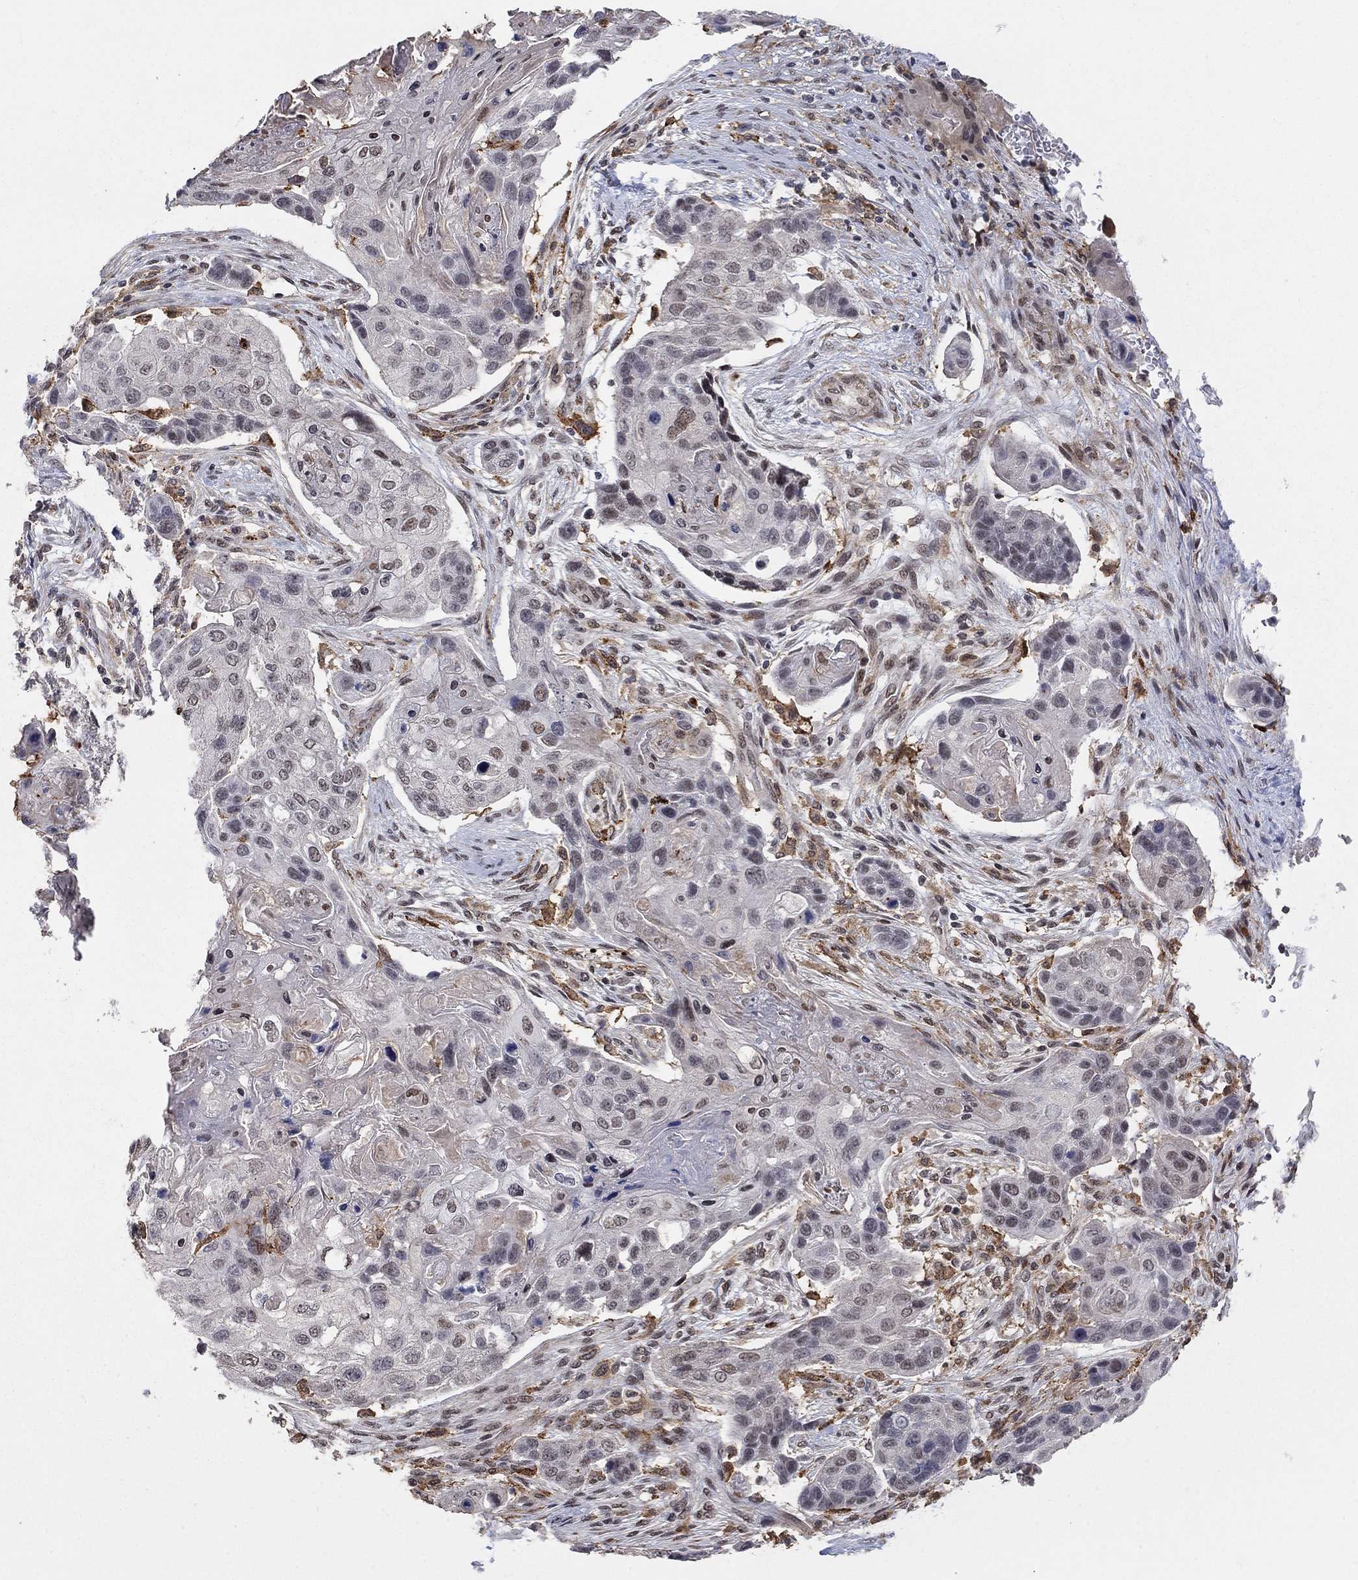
{"staining": {"intensity": "negative", "quantity": "none", "location": "none"}, "tissue": "lung cancer", "cell_type": "Tumor cells", "image_type": "cancer", "snomed": [{"axis": "morphology", "description": "Normal tissue, NOS"}, {"axis": "morphology", "description": "Squamous cell carcinoma, NOS"}, {"axis": "topography", "description": "Bronchus"}, {"axis": "topography", "description": "Lung"}], "caption": "Micrograph shows no significant protein expression in tumor cells of squamous cell carcinoma (lung).", "gene": "GRIA3", "patient": {"sex": "male", "age": 69}}